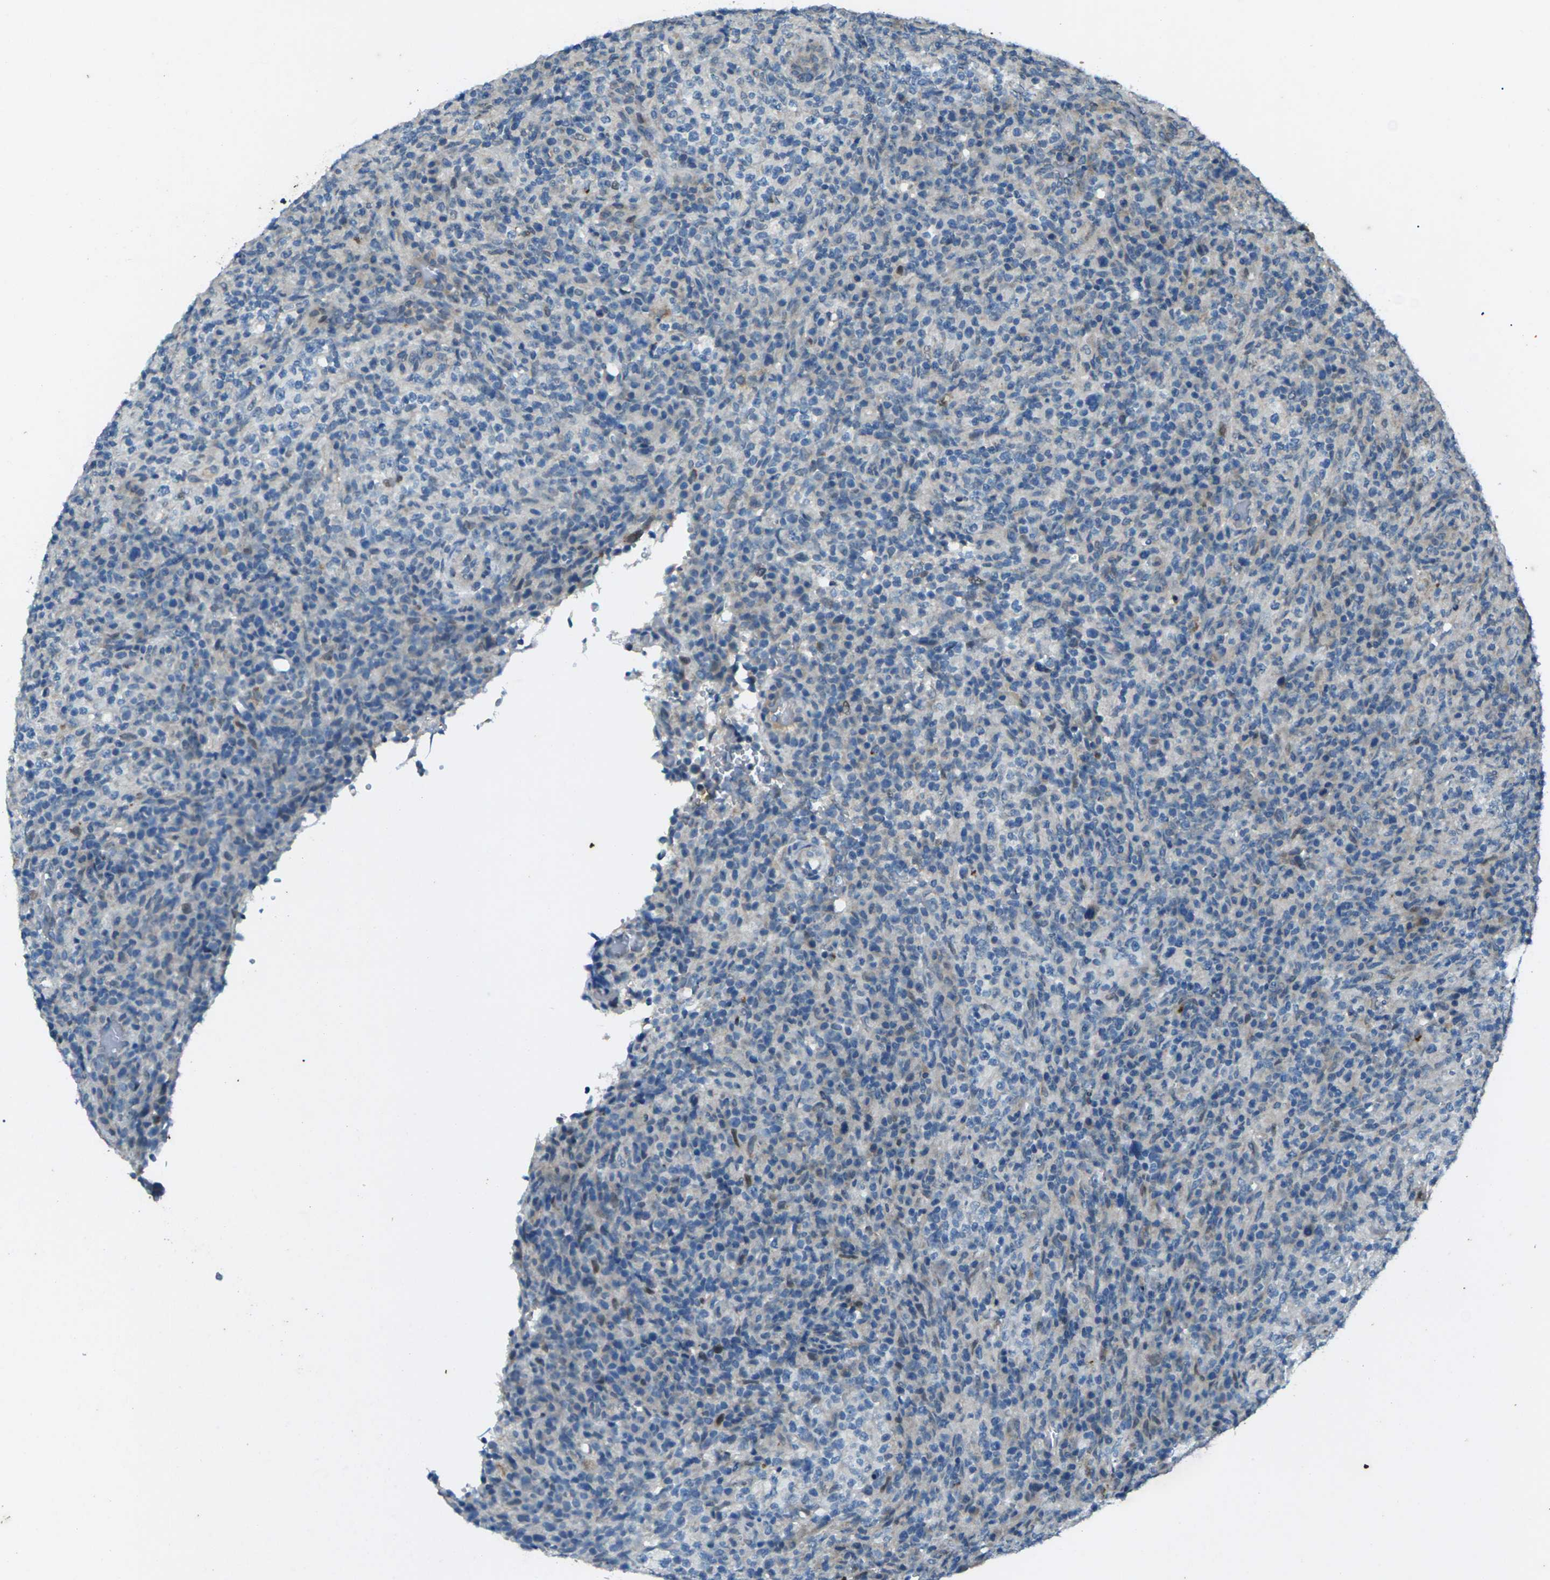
{"staining": {"intensity": "negative", "quantity": "none", "location": "none"}, "tissue": "lymphoma", "cell_type": "Tumor cells", "image_type": "cancer", "snomed": [{"axis": "morphology", "description": "Malignant lymphoma, non-Hodgkin's type, High grade"}, {"axis": "topography", "description": "Lymph node"}], "caption": "The photomicrograph exhibits no staining of tumor cells in lymphoma.", "gene": "SIGLEC14", "patient": {"sex": "female", "age": 76}}